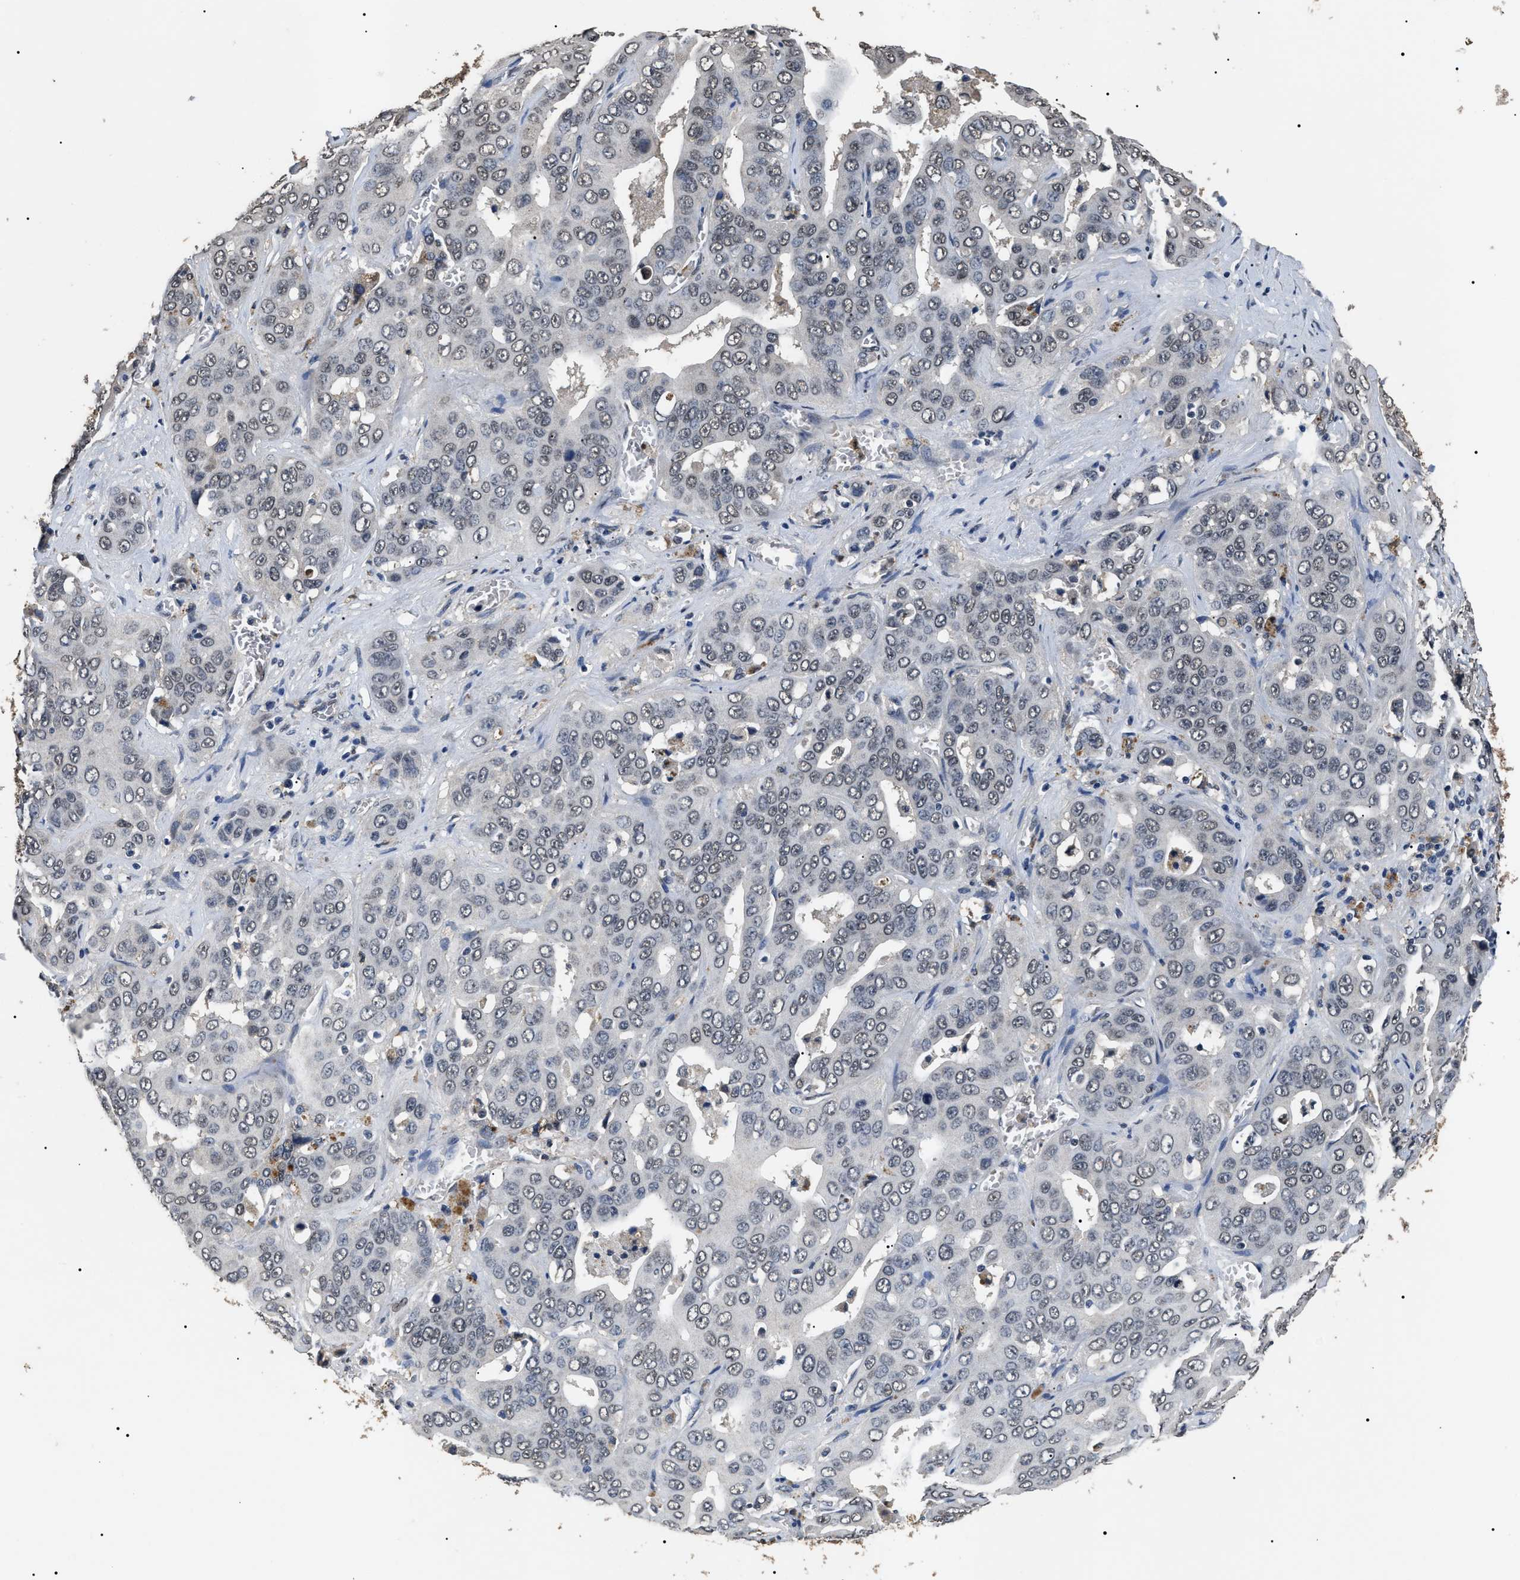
{"staining": {"intensity": "negative", "quantity": "none", "location": "none"}, "tissue": "liver cancer", "cell_type": "Tumor cells", "image_type": "cancer", "snomed": [{"axis": "morphology", "description": "Cholangiocarcinoma"}, {"axis": "topography", "description": "Liver"}], "caption": "An IHC photomicrograph of liver cancer (cholangiocarcinoma) is shown. There is no staining in tumor cells of liver cancer (cholangiocarcinoma). Nuclei are stained in blue.", "gene": "ANP32E", "patient": {"sex": "female", "age": 52}}